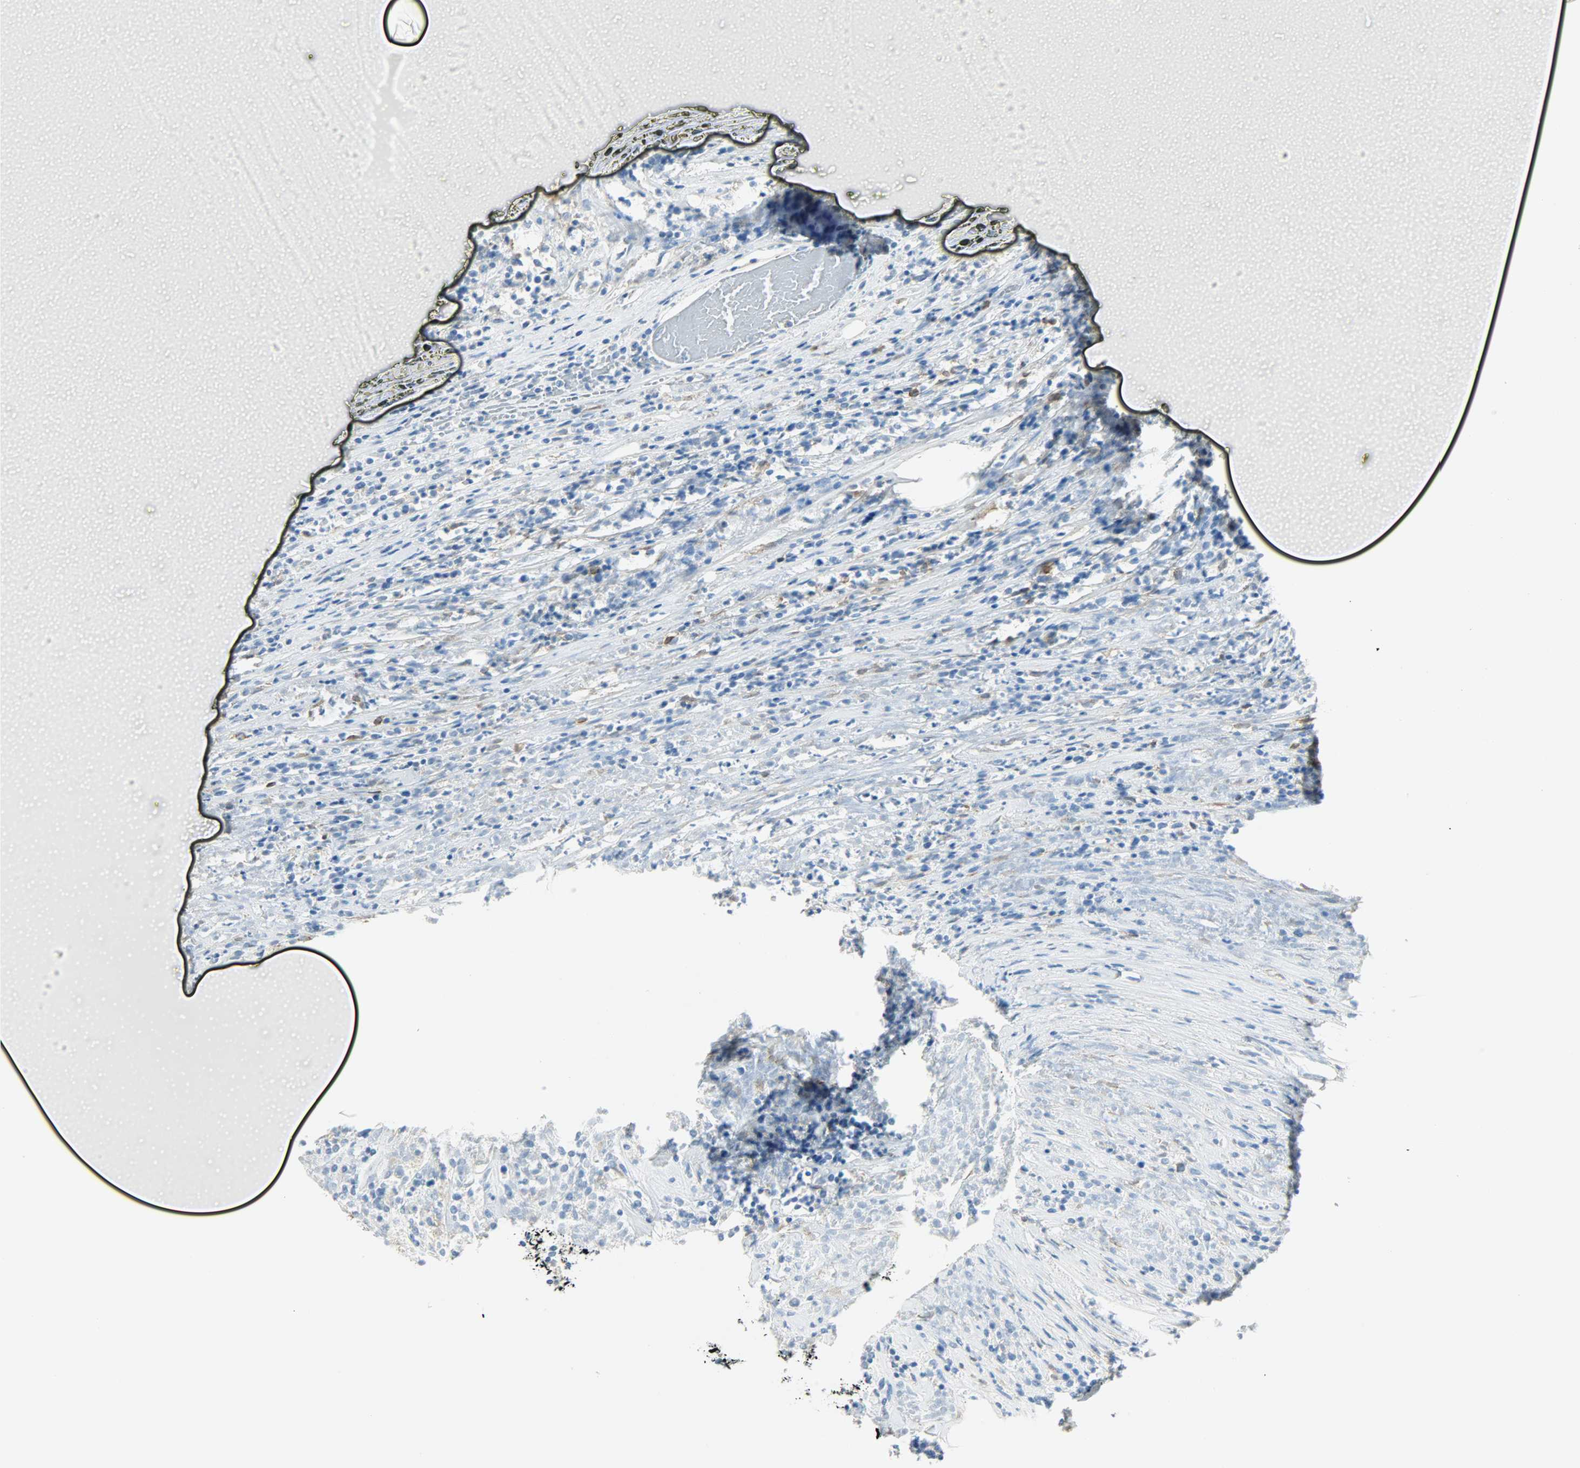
{"staining": {"intensity": "moderate", "quantity": "<25%", "location": "cytoplasmic/membranous"}, "tissue": "lymphoma", "cell_type": "Tumor cells", "image_type": "cancer", "snomed": [{"axis": "morphology", "description": "Malignant lymphoma, non-Hodgkin's type, High grade"}, {"axis": "topography", "description": "Lymph node"}], "caption": "There is low levels of moderate cytoplasmic/membranous staining in tumor cells of high-grade malignant lymphoma, non-Hodgkin's type, as demonstrated by immunohistochemical staining (brown color).", "gene": "PKD2", "patient": {"sex": "female", "age": 73}}